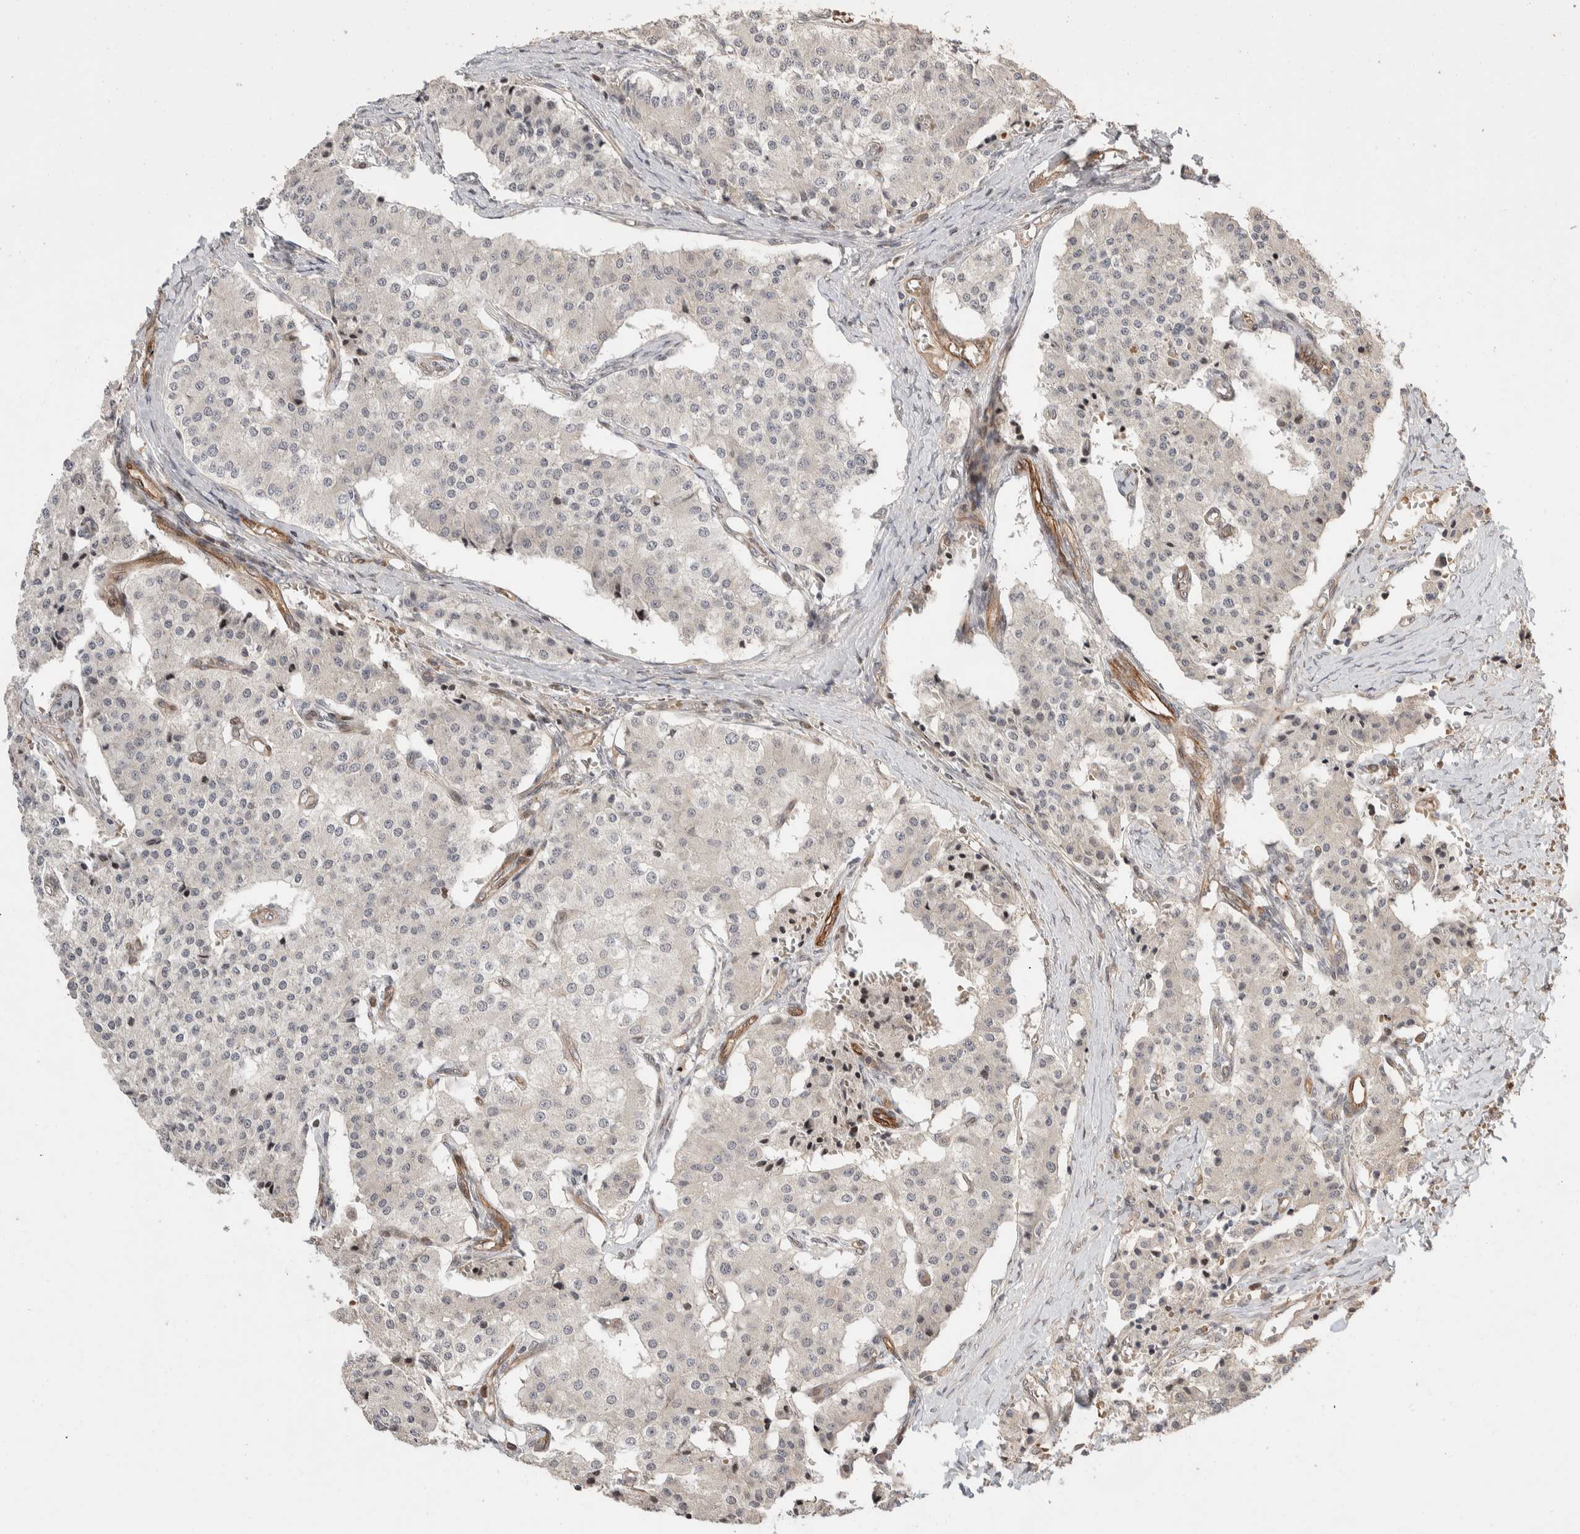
{"staining": {"intensity": "negative", "quantity": "none", "location": "none"}, "tissue": "carcinoid", "cell_type": "Tumor cells", "image_type": "cancer", "snomed": [{"axis": "morphology", "description": "Carcinoid, malignant, NOS"}, {"axis": "topography", "description": "Colon"}], "caption": "Tumor cells show no significant expression in carcinoid (malignant).", "gene": "ERC1", "patient": {"sex": "female", "age": 52}}